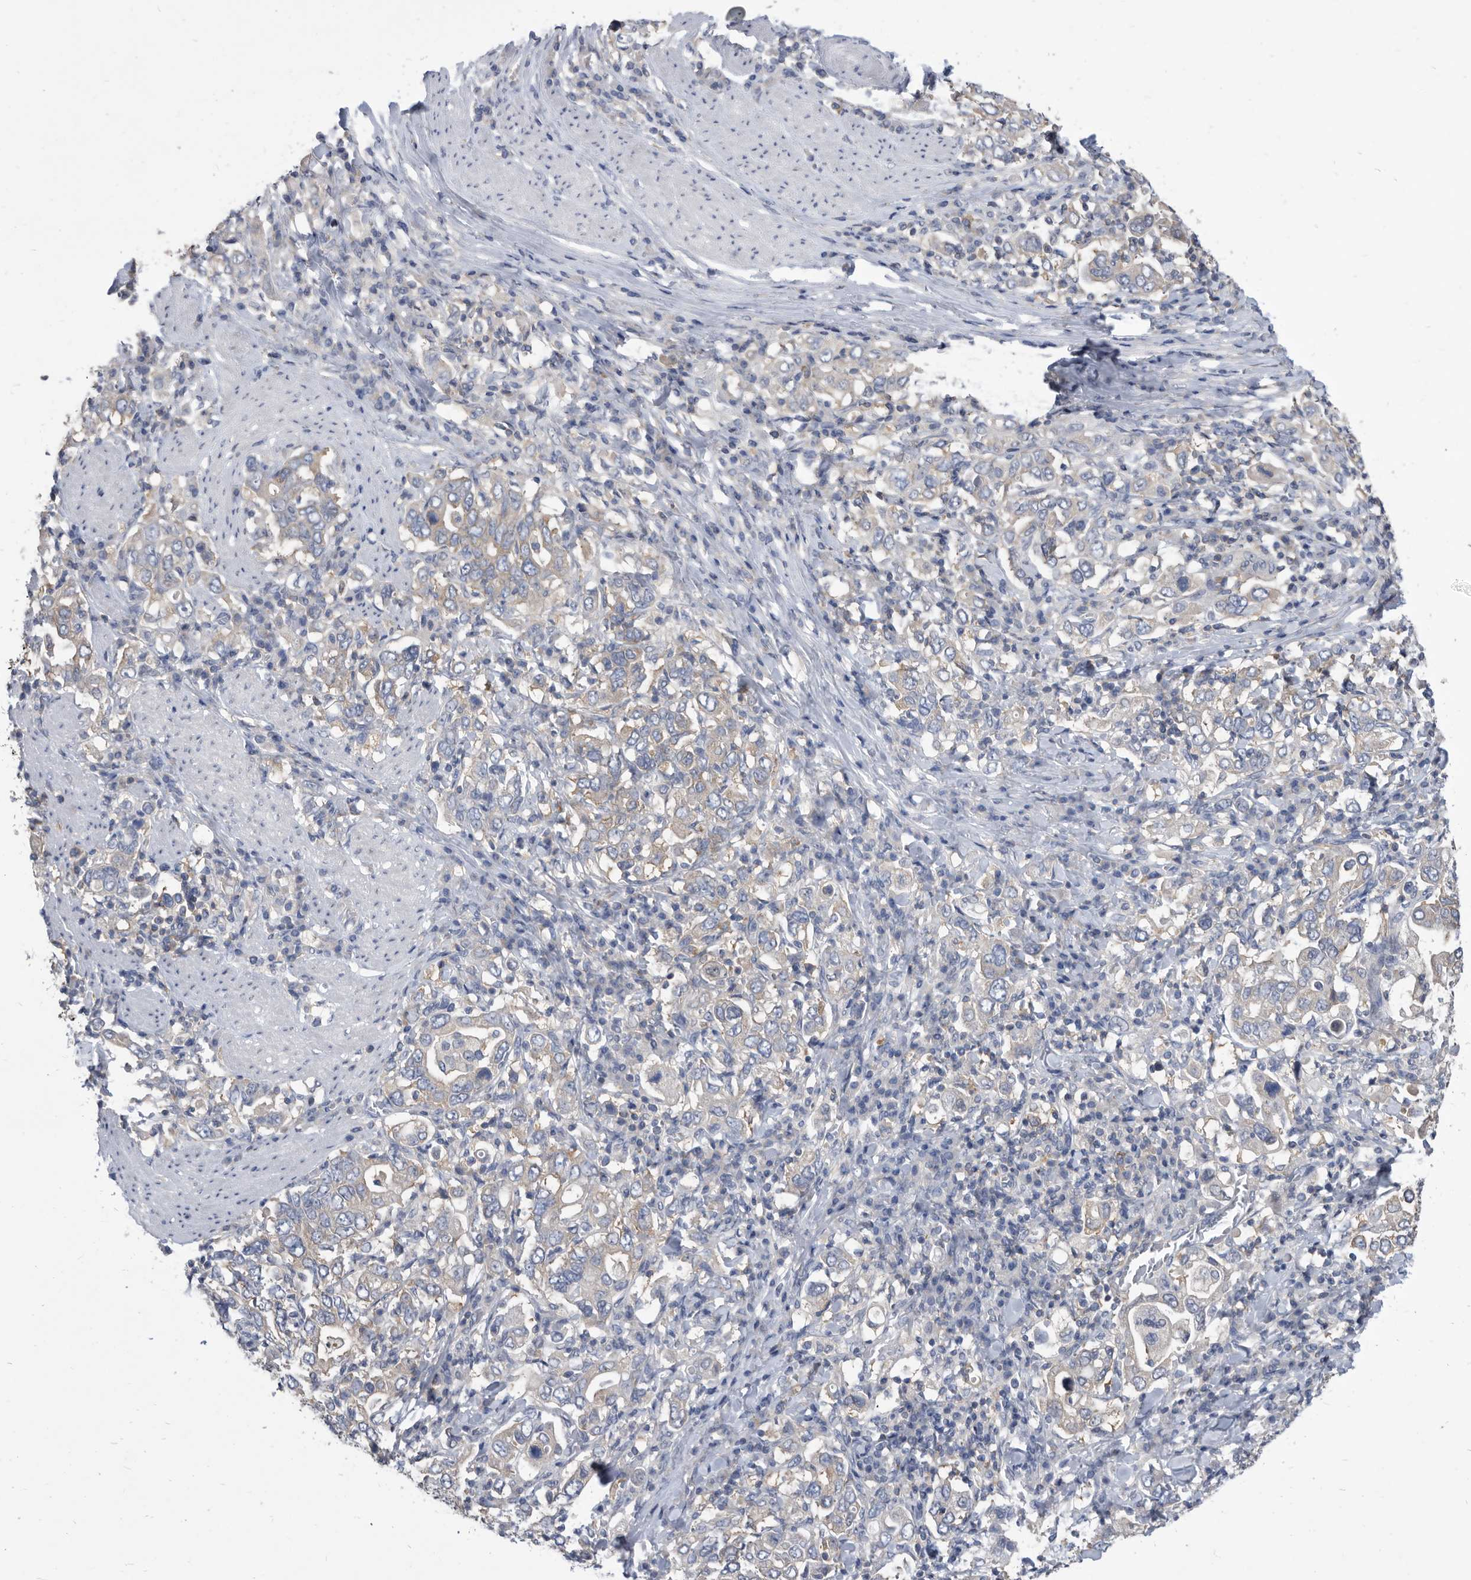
{"staining": {"intensity": "negative", "quantity": "none", "location": "none"}, "tissue": "stomach cancer", "cell_type": "Tumor cells", "image_type": "cancer", "snomed": [{"axis": "morphology", "description": "Adenocarcinoma, NOS"}, {"axis": "topography", "description": "Stomach, upper"}], "caption": "This micrograph is of stomach cancer (adenocarcinoma) stained with immunohistochemistry to label a protein in brown with the nuclei are counter-stained blue. There is no positivity in tumor cells. (Immunohistochemistry, brightfield microscopy, high magnification).", "gene": "CCT4", "patient": {"sex": "male", "age": 62}}